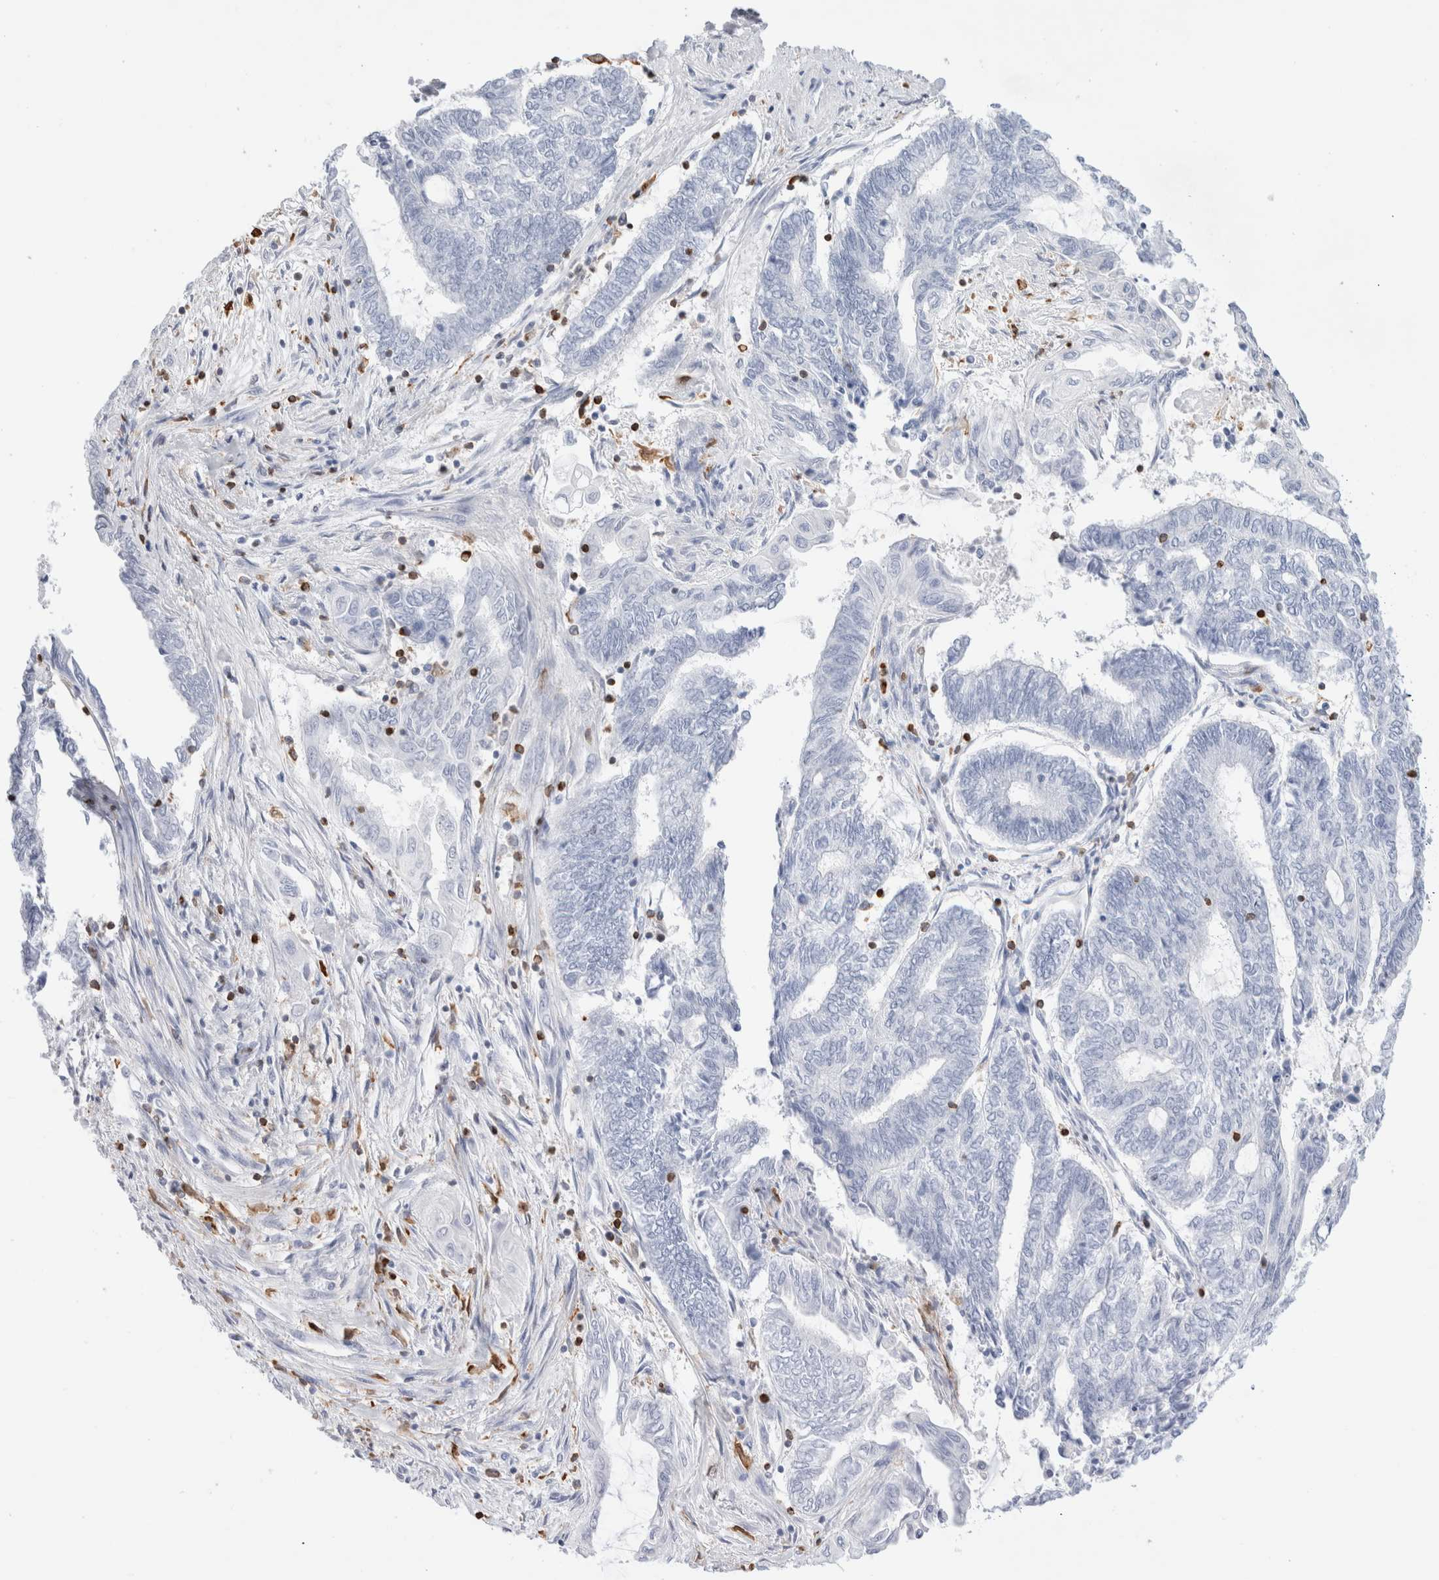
{"staining": {"intensity": "negative", "quantity": "none", "location": "none"}, "tissue": "endometrial cancer", "cell_type": "Tumor cells", "image_type": "cancer", "snomed": [{"axis": "morphology", "description": "Adenocarcinoma, NOS"}, {"axis": "topography", "description": "Uterus"}, {"axis": "topography", "description": "Endometrium"}], "caption": "Endometrial cancer (adenocarcinoma) was stained to show a protein in brown. There is no significant staining in tumor cells.", "gene": "ALOX5AP", "patient": {"sex": "female", "age": 70}}